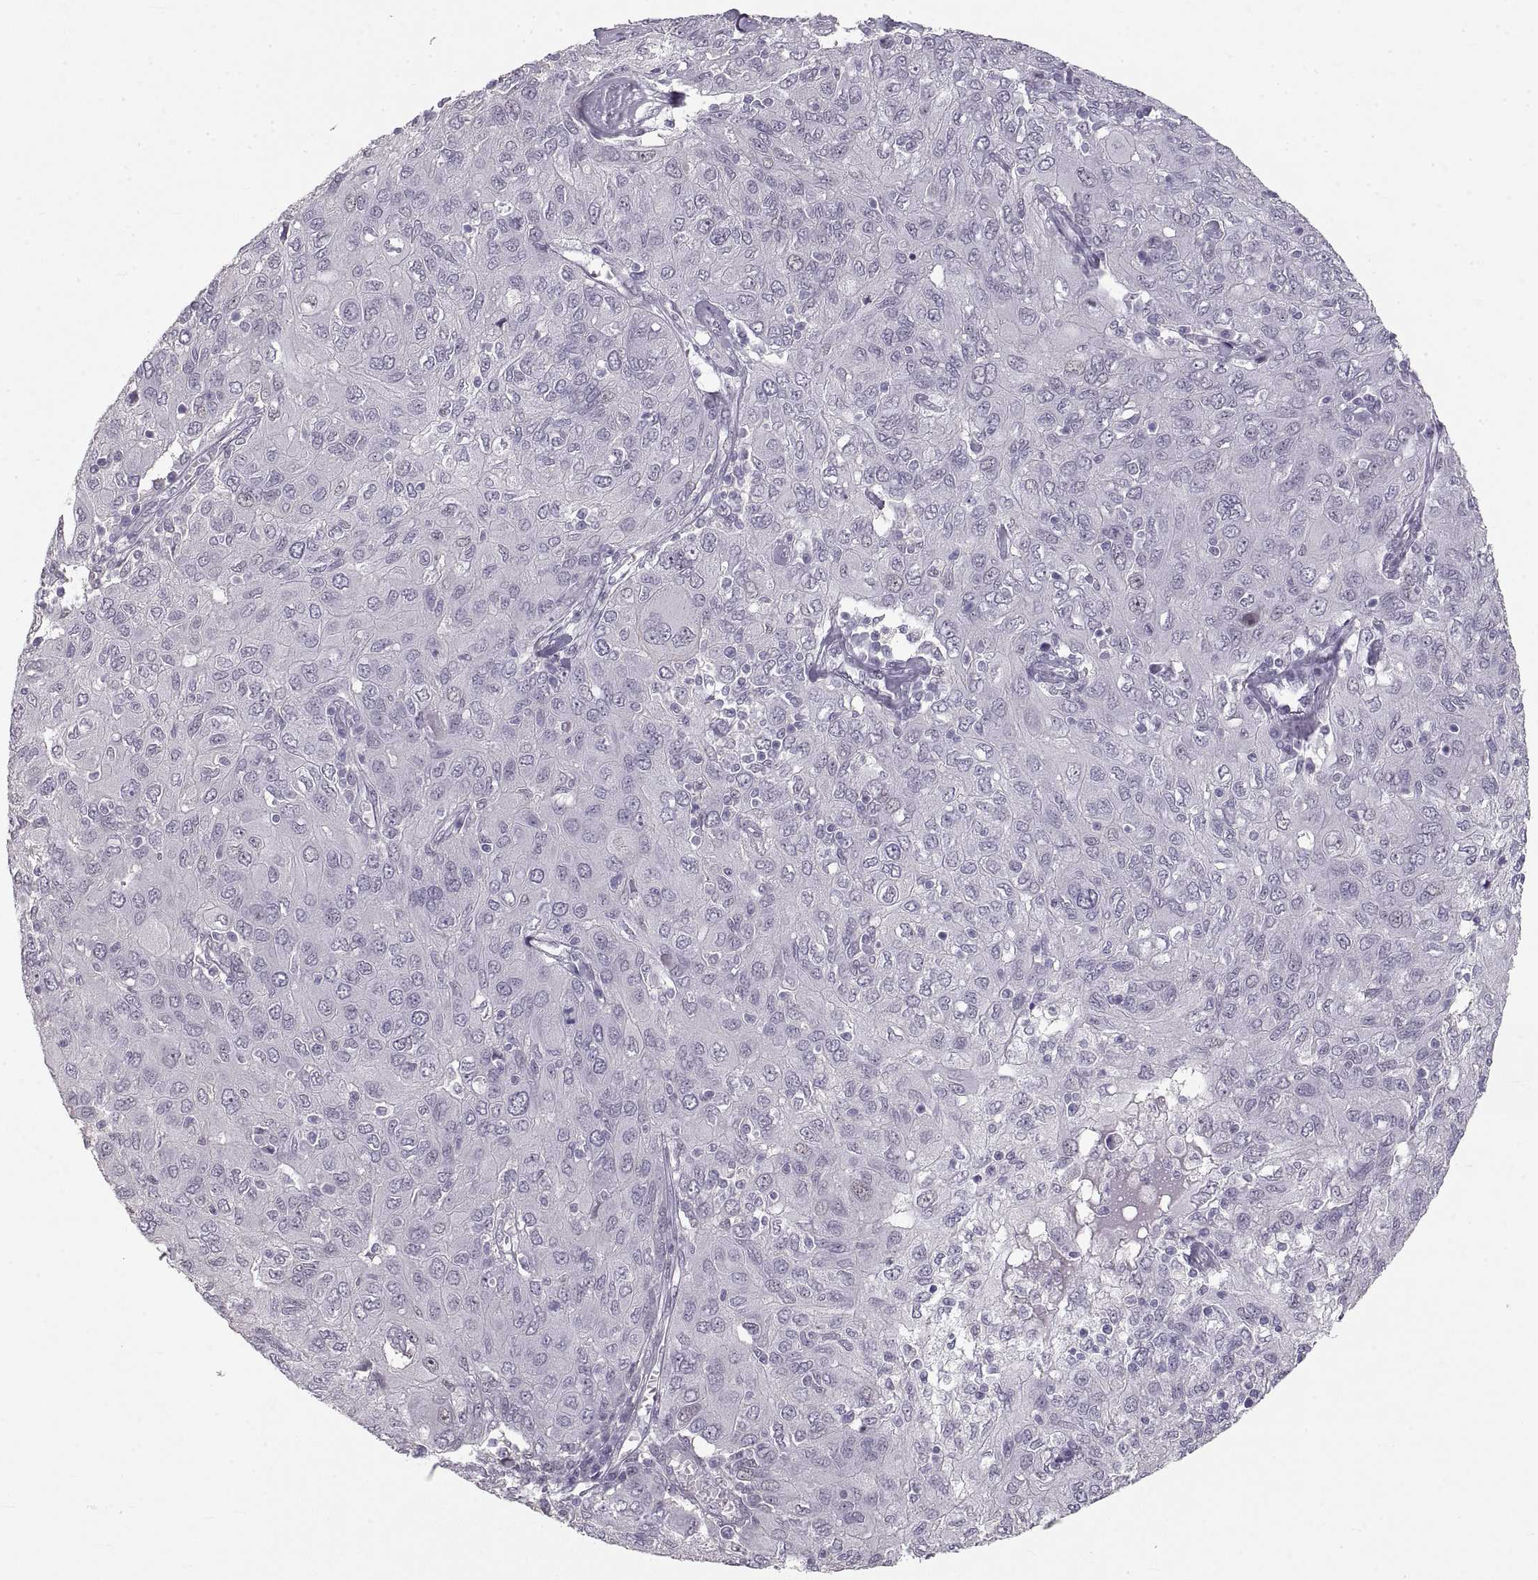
{"staining": {"intensity": "negative", "quantity": "none", "location": "none"}, "tissue": "ovarian cancer", "cell_type": "Tumor cells", "image_type": "cancer", "snomed": [{"axis": "morphology", "description": "Carcinoma, endometroid"}, {"axis": "topography", "description": "Ovary"}], "caption": "Ovarian cancer (endometroid carcinoma) was stained to show a protein in brown. There is no significant expression in tumor cells.", "gene": "NANOS3", "patient": {"sex": "female", "age": 50}}